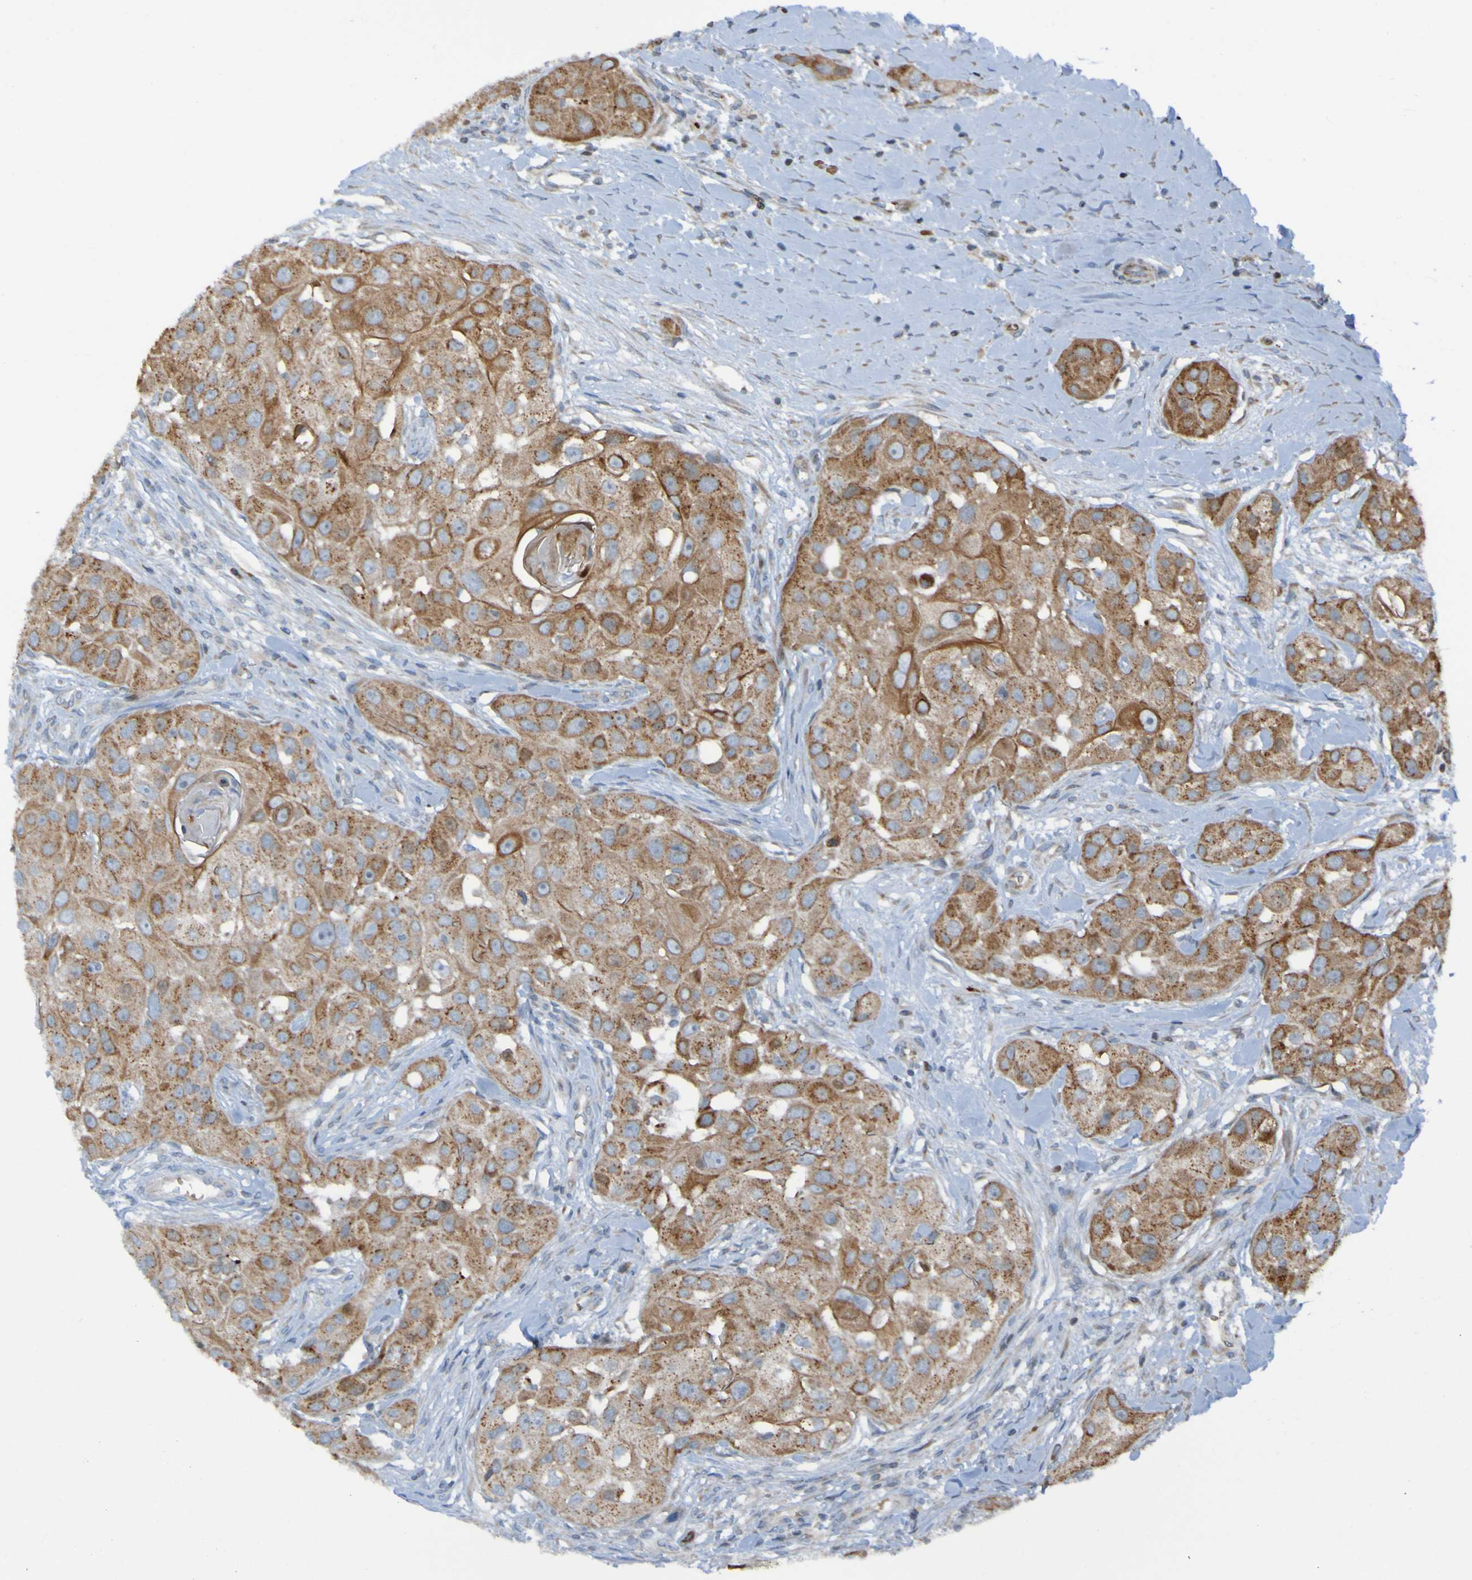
{"staining": {"intensity": "moderate", "quantity": ">75%", "location": "cytoplasmic/membranous"}, "tissue": "head and neck cancer", "cell_type": "Tumor cells", "image_type": "cancer", "snomed": [{"axis": "morphology", "description": "Normal tissue, NOS"}, {"axis": "morphology", "description": "Squamous cell carcinoma, NOS"}, {"axis": "topography", "description": "Skeletal muscle"}, {"axis": "topography", "description": "Head-Neck"}], "caption": "An immunohistochemistry image of neoplastic tissue is shown. Protein staining in brown shows moderate cytoplasmic/membranous positivity in head and neck squamous cell carcinoma within tumor cells.", "gene": "UNG", "patient": {"sex": "male", "age": 51}}